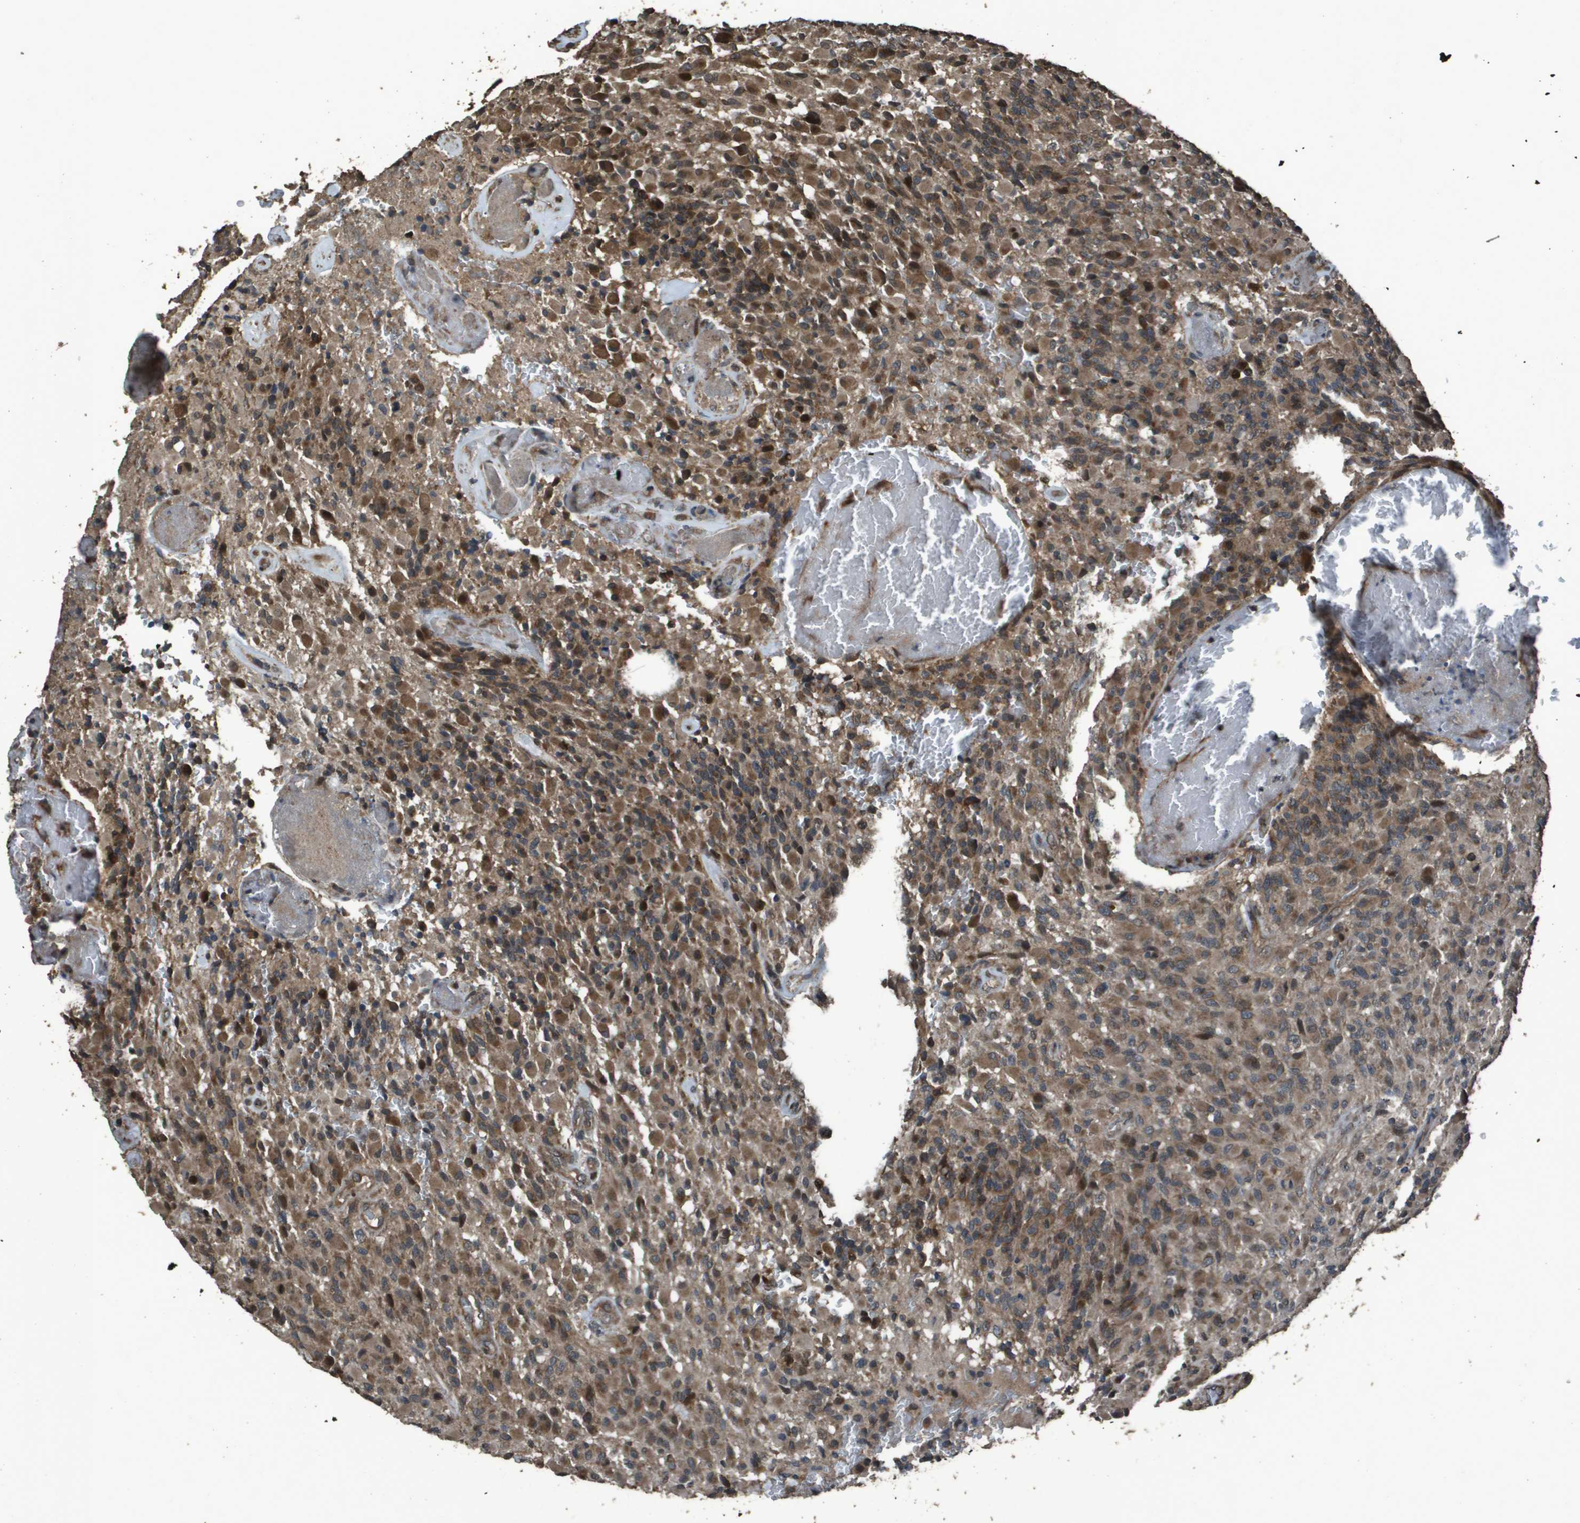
{"staining": {"intensity": "moderate", "quantity": ">75%", "location": "cytoplasmic/membranous"}, "tissue": "glioma", "cell_type": "Tumor cells", "image_type": "cancer", "snomed": [{"axis": "morphology", "description": "Glioma, malignant, High grade"}, {"axis": "topography", "description": "Brain"}], "caption": "Immunohistochemical staining of glioma demonstrates medium levels of moderate cytoplasmic/membranous protein expression in about >75% of tumor cells. The staining was performed using DAB (3,3'-diaminobenzidine), with brown indicating positive protein expression. Nuclei are stained blue with hematoxylin.", "gene": "FIG4", "patient": {"sex": "male", "age": 71}}